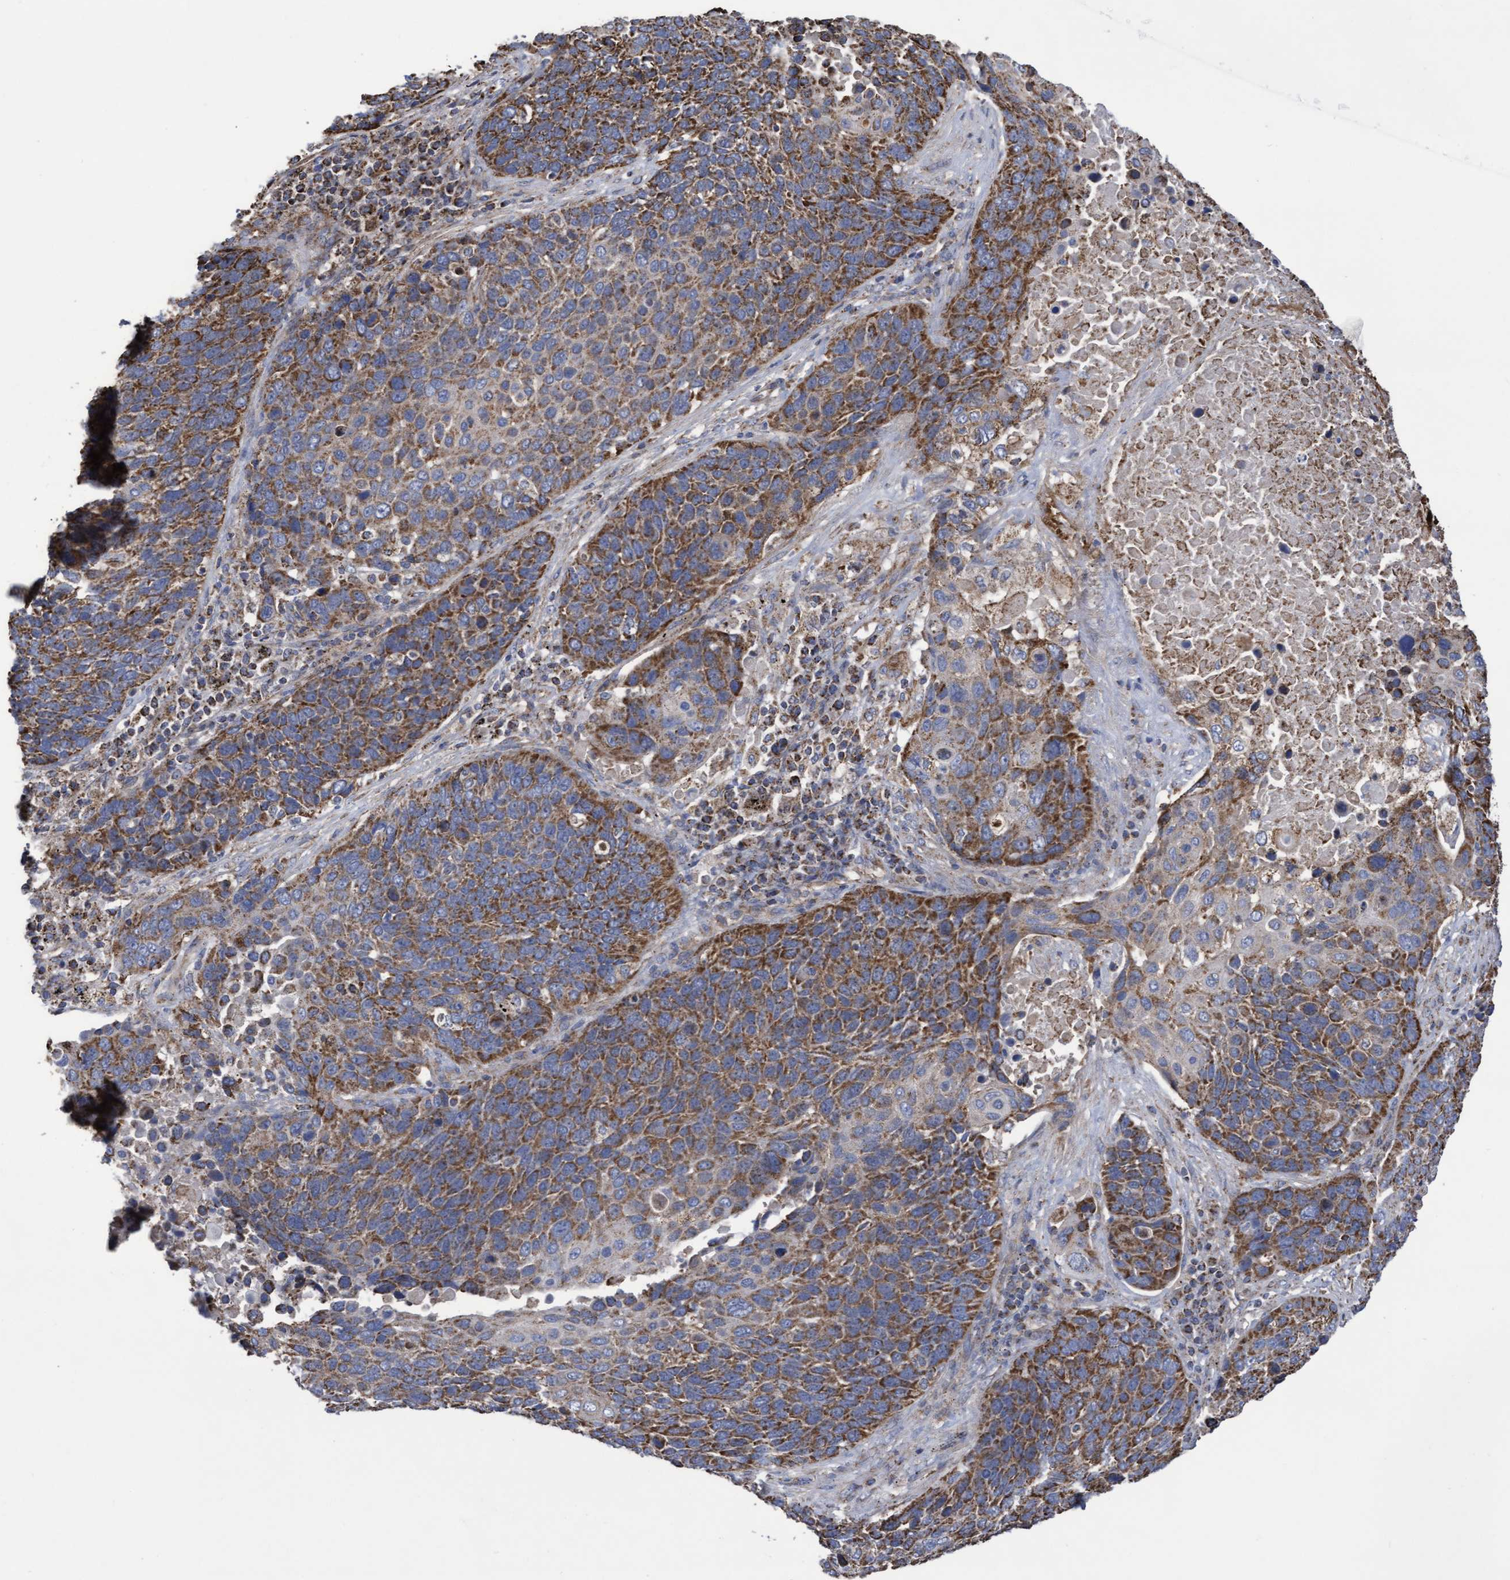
{"staining": {"intensity": "moderate", "quantity": ">75%", "location": "cytoplasmic/membranous"}, "tissue": "lung cancer", "cell_type": "Tumor cells", "image_type": "cancer", "snomed": [{"axis": "morphology", "description": "Squamous cell carcinoma, NOS"}, {"axis": "topography", "description": "Lung"}], "caption": "Immunohistochemistry histopathology image of lung cancer (squamous cell carcinoma) stained for a protein (brown), which displays medium levels of moderate cytoplasmic/membranous positivity in approximately >75% of tumor cells.", "gene": "COBL", "patient": {"sex": "male", "age": 66}}